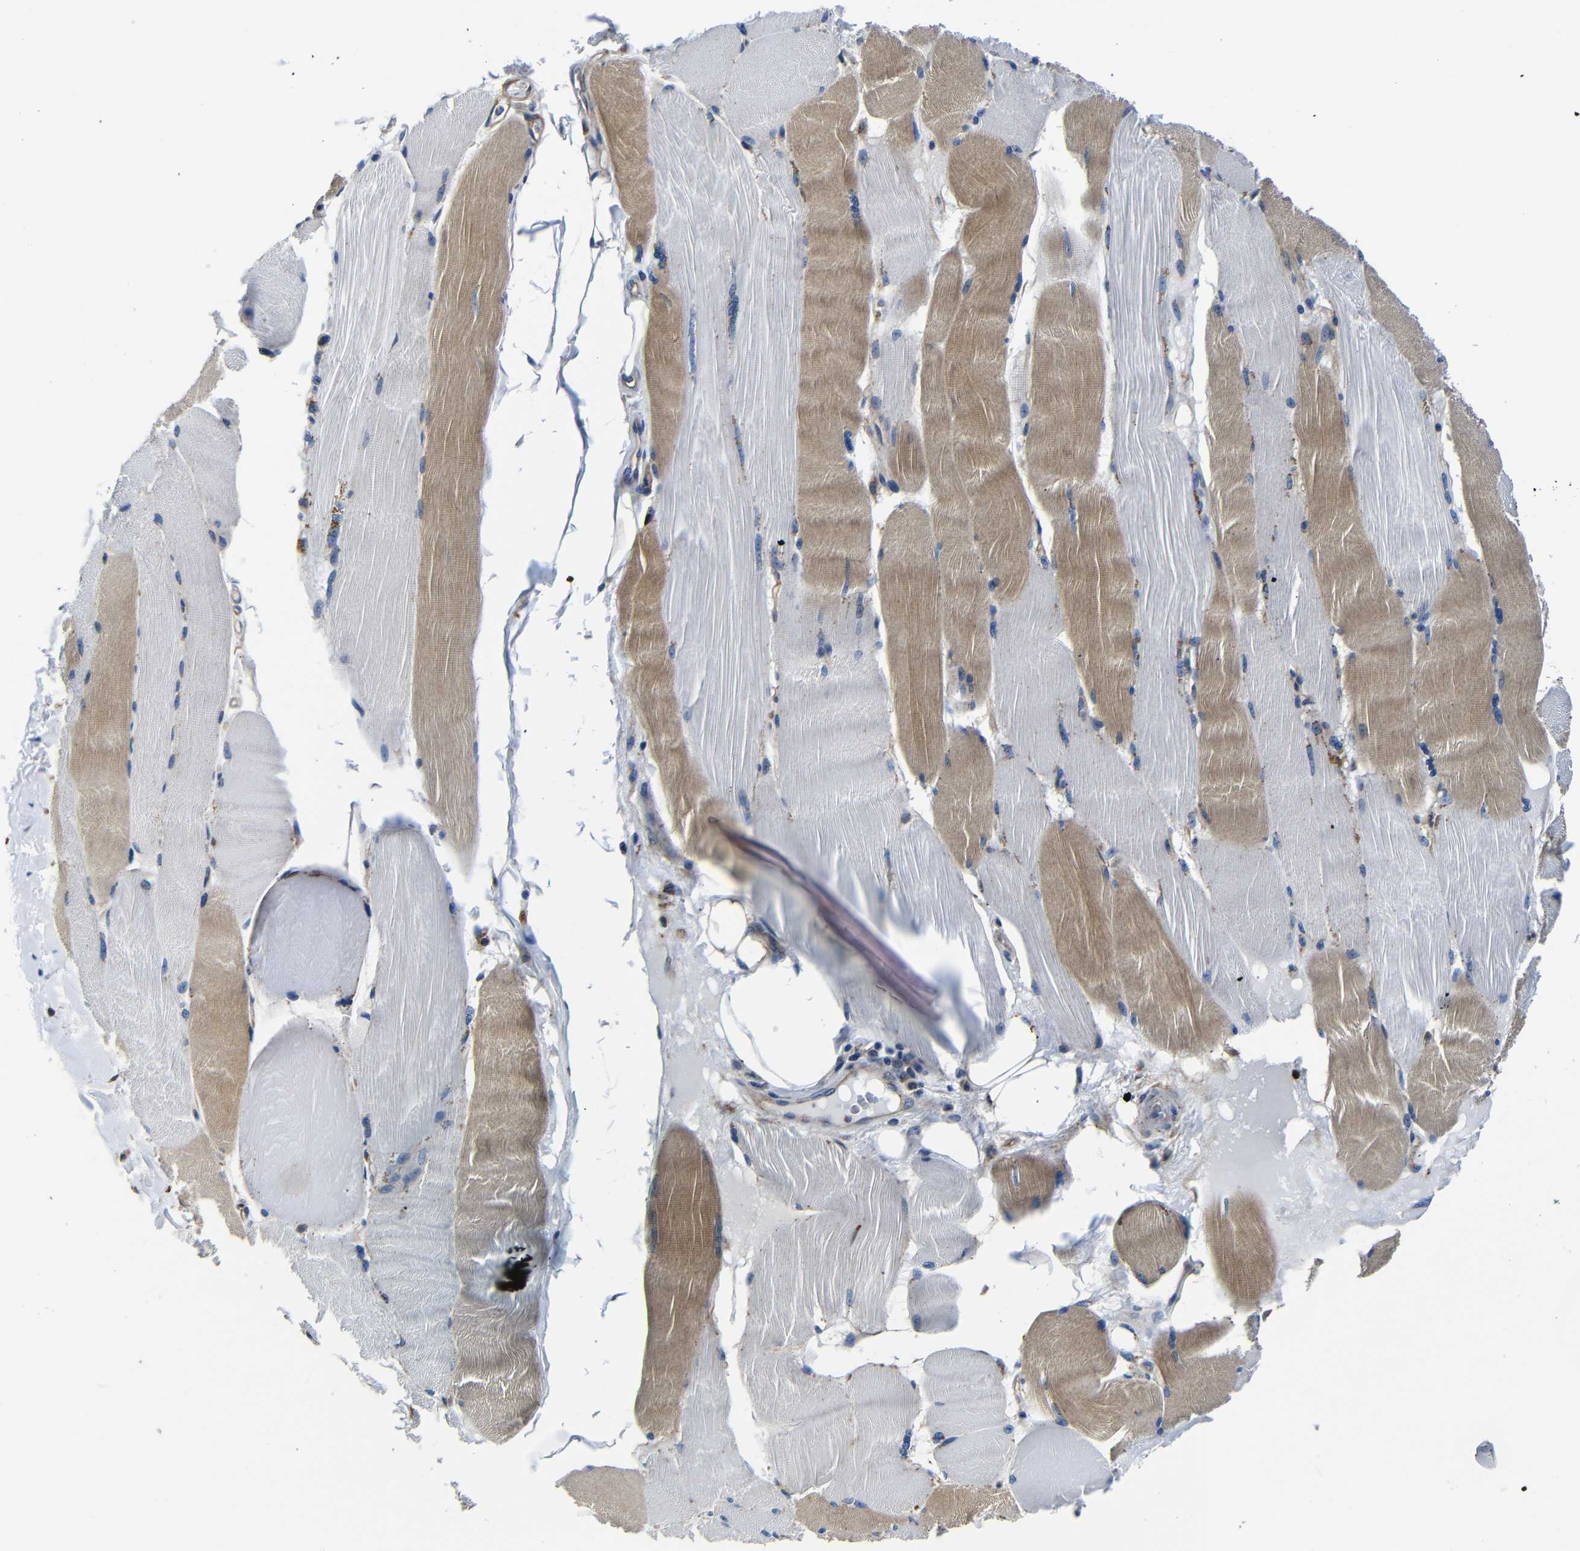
{"staining": {"intensity": "moderate", "quantity": "25%-75%", "location": "cytoplasmic/membranous"}, "tissue": "skeletal muscle", "cell_type": "Myocytes", "image_type": "normal", "snomed": [{"axis": "morphology", "description": "Normal tissue, NOS"}, {"axis": "topography", "description": "Skin"}, {"axis": "topography", "description": "Skeletal muscle"}], "caption": "The immunohistochemical stain labels moderate cytoplasmic/membranous staining in myocytes of unremarkable skeletal muscle. Using DAB (3,3'-diaminobenzidine) (brown) and hematoxylin (blue) stains, captured at high magnification using brightfield microscopy.", "gene": "GIMAP2", "patient": {"sex": "male", "age": 83}}